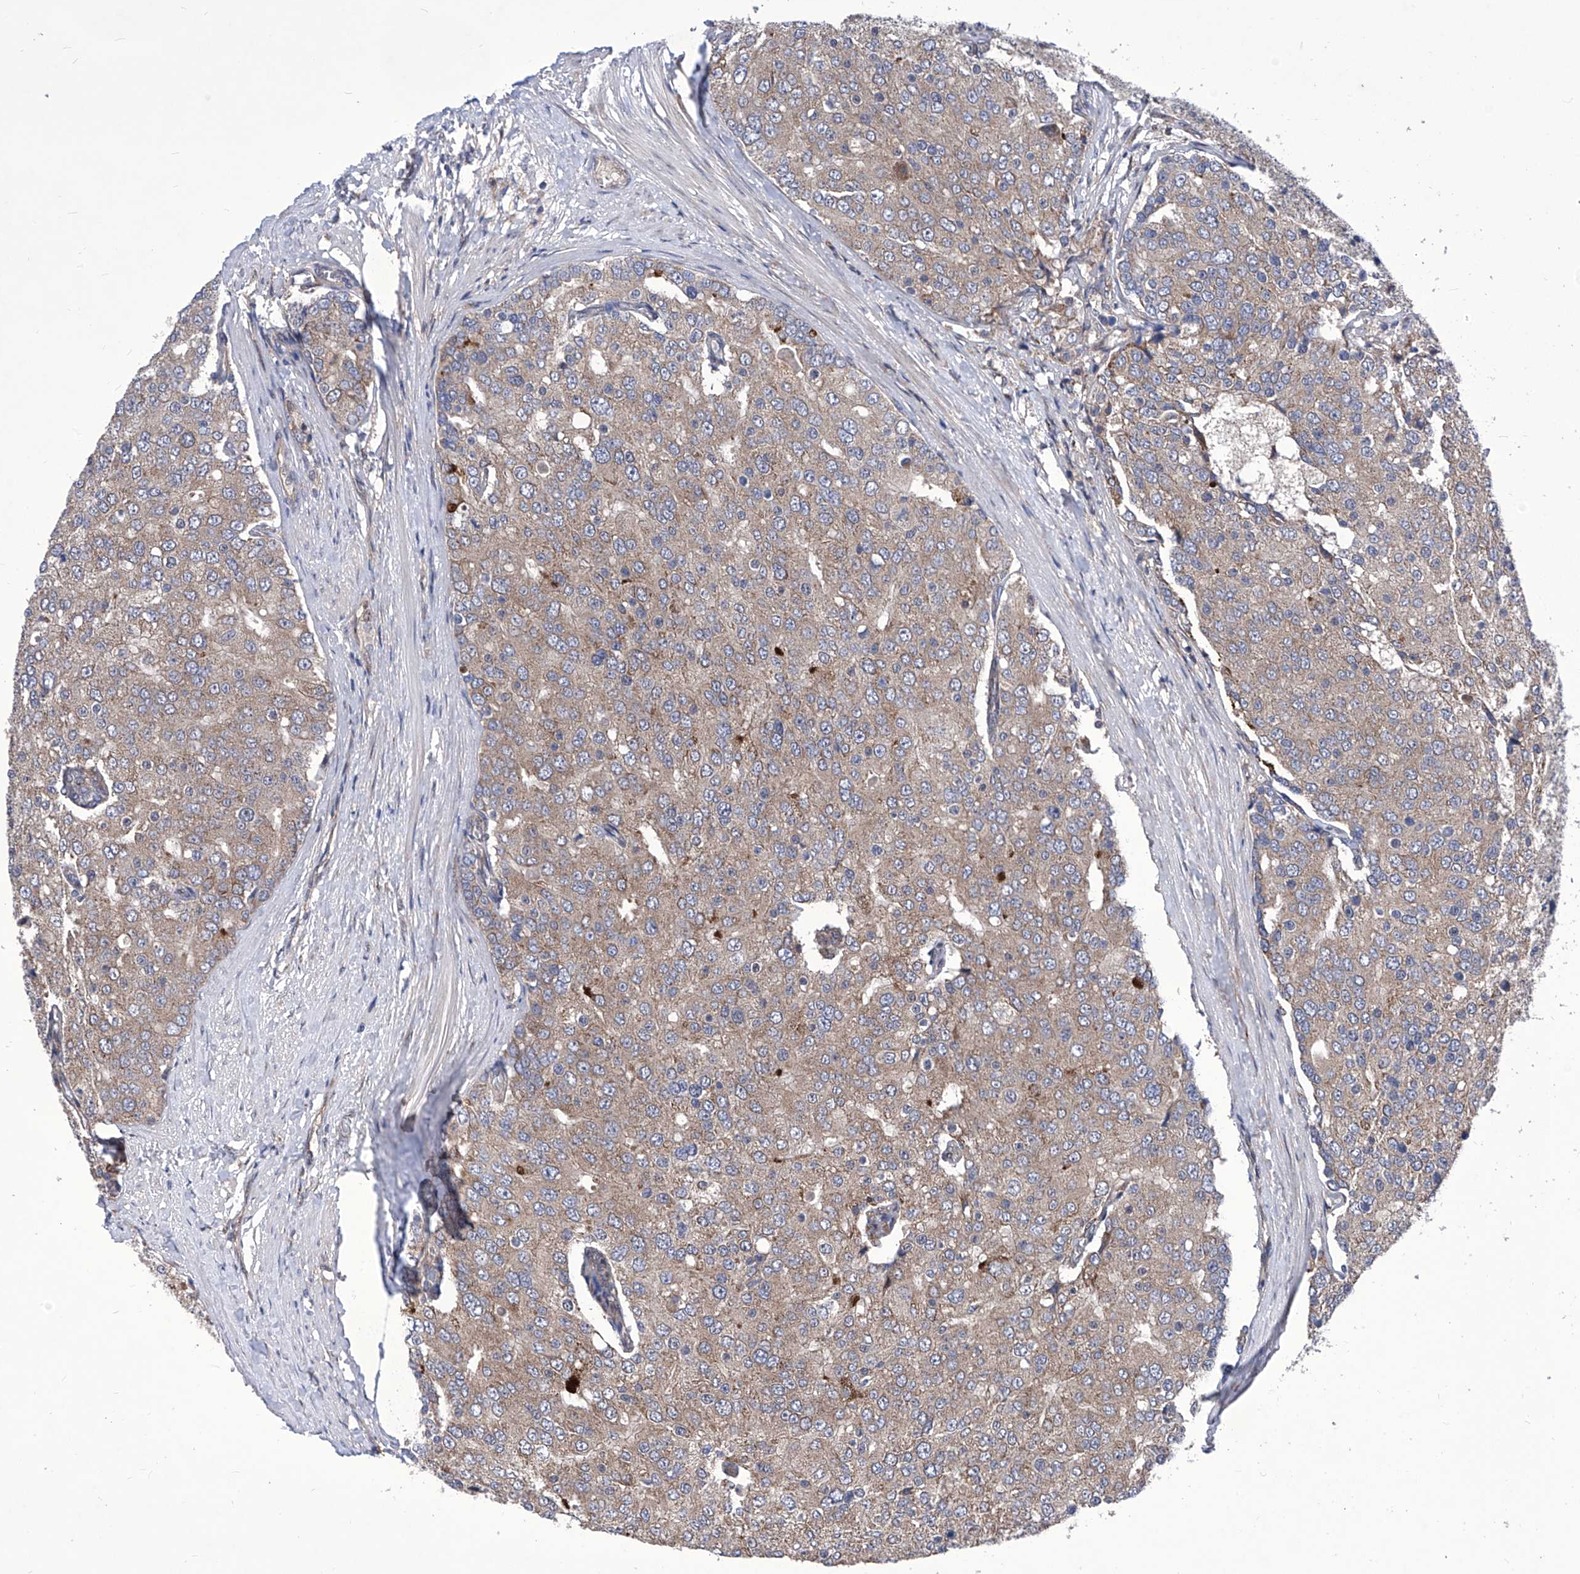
{"staining": {"intensity": "weak", "quantity": "25%-75%", "location": "cytoplasmic/membranous"}, "tissue": "prostate cancer", "cell_type": "Tumor cells", "image_type": "cancer", "snomed": [{"axis": "morphology", "description": "Adenocarcinoma, High grade"}, {"axis": "topography", "description": "Prostate"}], "caption": "A brown stain shows weak cytoplasmic/membranous staining of a protein in prostate adenocarcinoma (high-grade) tumor cells. (DAB IHC, brown staining for protein, blue staining for nuclei).", "gene": "KTI12", "patient": {"sex": "male", "age": 50}}